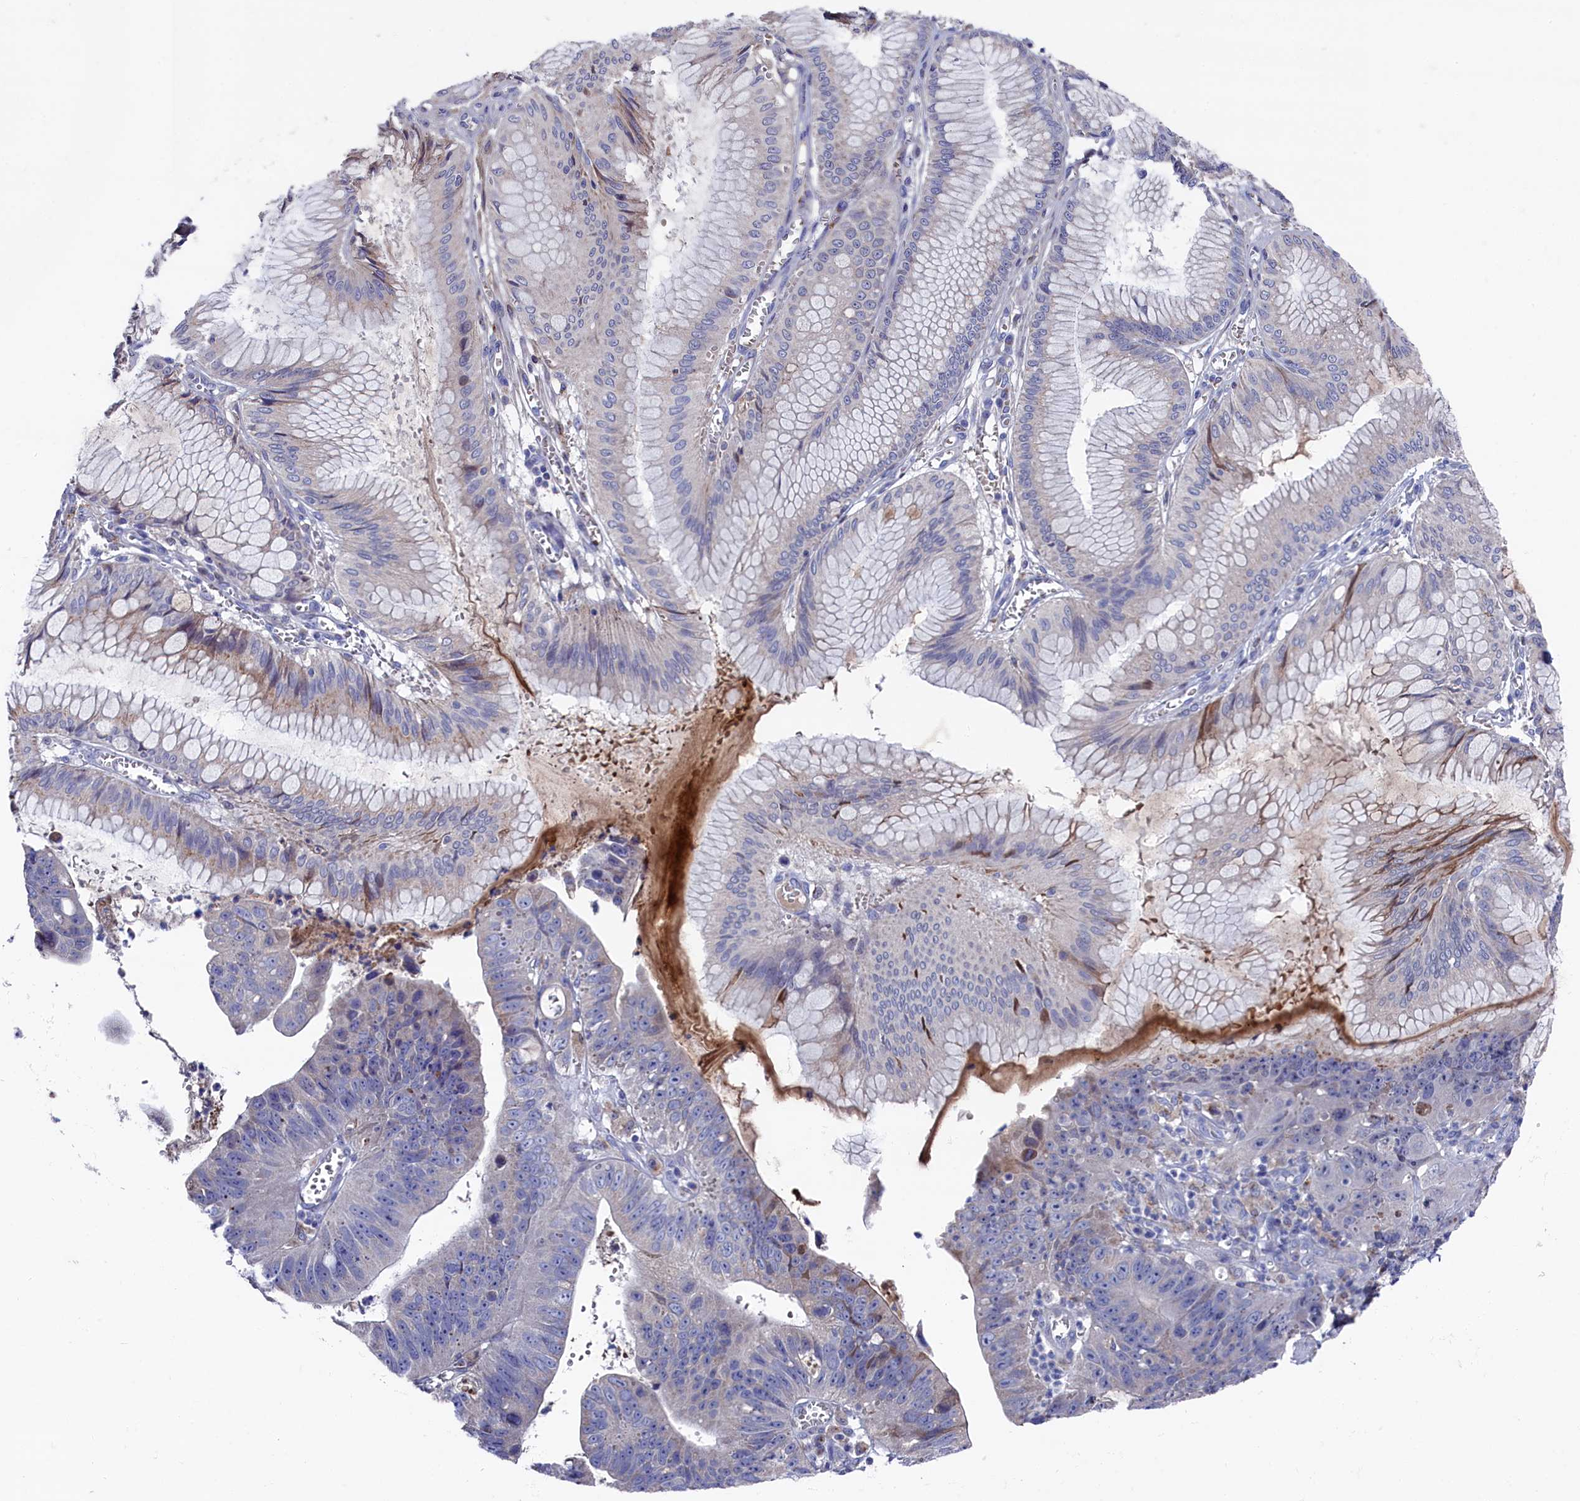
{"staining": {"intensity": "negative", "quantity": "none", "location": "none"}, "tissue": "stomach cancer", "cell_type": "Tumor cells", "image_type": "cancer", "snomed": [{"axis": "morphology", "description": "Adenocarcinoma, NOS"}, {"axis": "topography", "description": "Stomach"}], "caption": "Immunohistochemistry (IHC) histopathology image of neoplastic tissue: stomach cancer stained with DAB demonstrates no significant protein positivity in tumor cells.", "gene": "GPR108", "patient": {"sex": "male", "age": 59}}